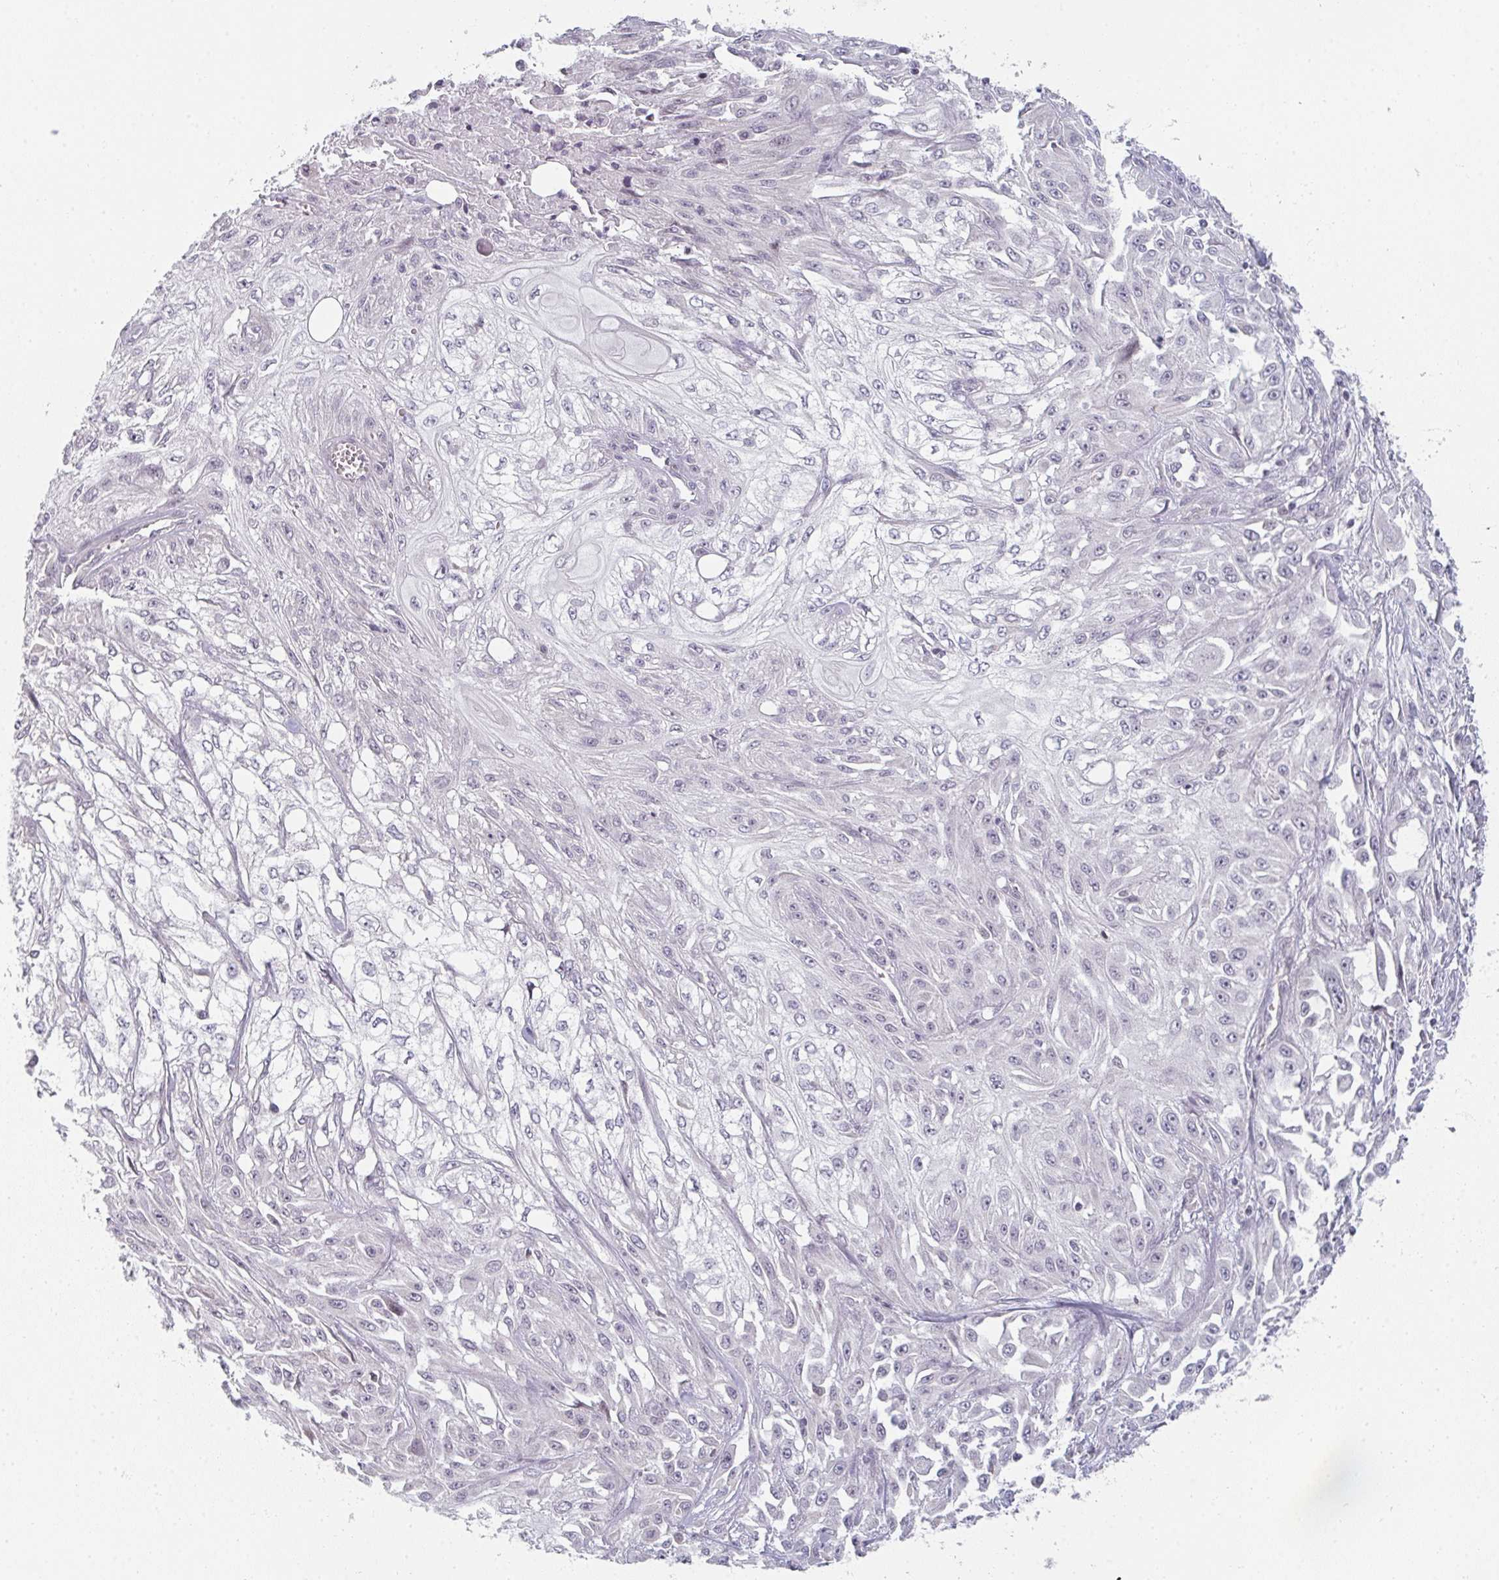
{"staining": {"intensity": "negative", "quantity": "none", "location": "none"}, "tissue": "skin cancer", "cell_type": "Tumor cells", "image_type": "cancer", "snomed": [{"axis": "morphology", "description": "Squamous cell carcinoma, NOS"}, {"axis": "morphology", "description": "Squamous cell carcinoma, metastatic, NOS"}, {"axis": "topography", "description": "Skin"}, {"axis": "topography", "description": "Lymph node"}], "caption": "Tumor cells show no significant positivity in skin cancer (metastatic squamous cell carcinoma).", "gene": "RBBP6", "patient": {"sex": "male", "age": 75}}